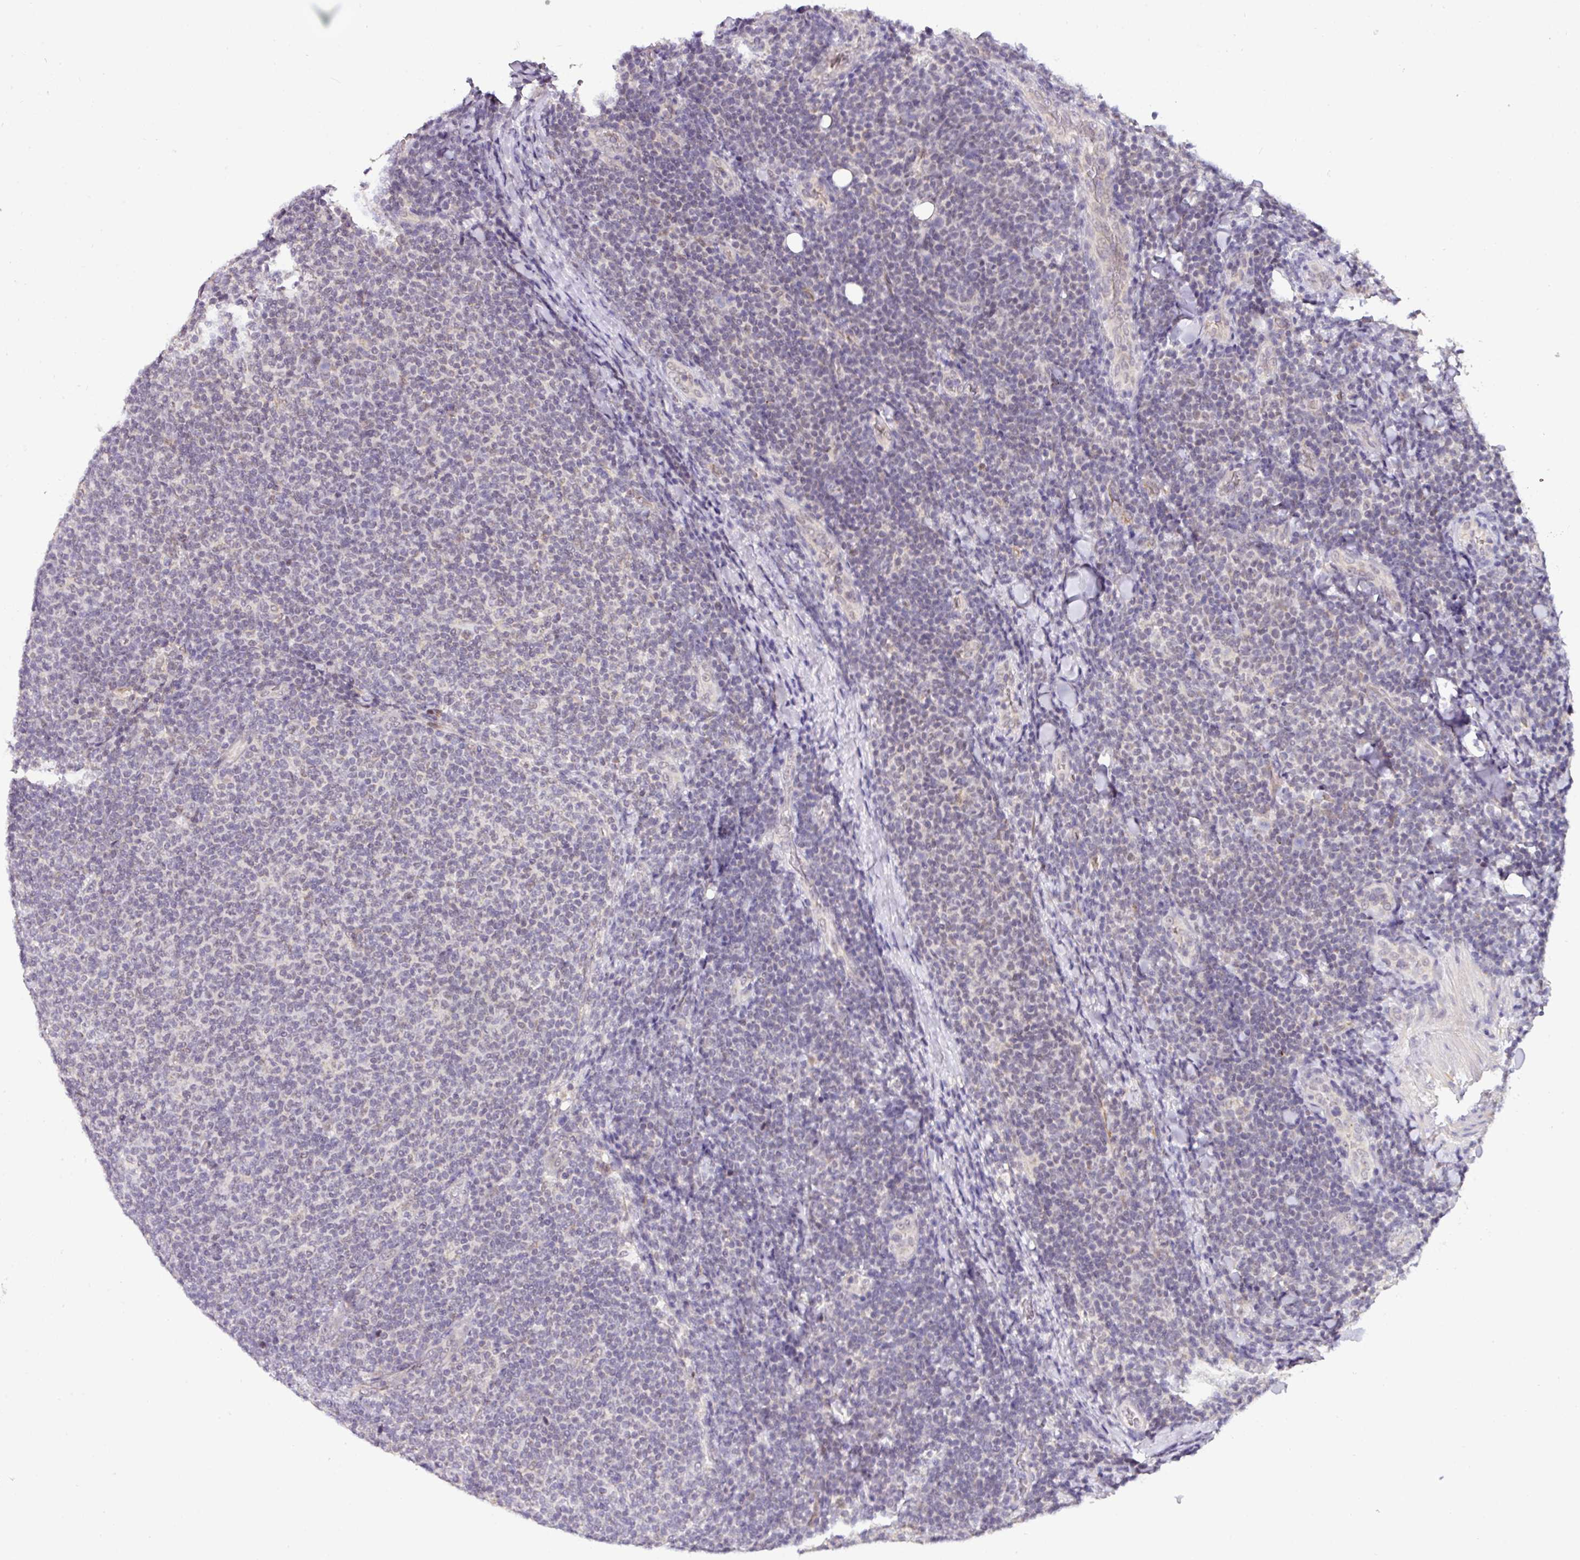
{"staining": {"intensity": "negative", "quantity": "none", "location": "none"}, "tissue": "lymphoma", "cell_type": "Tumor cells", "image_type": "cancer", "snomed": [{"axis": "morphology", "description": "Malignant lymphoma, non-Hodgkin's type, Low grade"}, {"axis": "topography", "description": "Lymph node"}], "caption": "This is an immunohistochemistry (IHC) photomicrograph of human low-grade malignant lymphoma, non-Hodgkin's type. There is no positivity in tumor cells.", "gene": "NAPSA", "patient": {"sex": "male", "age": 66}}